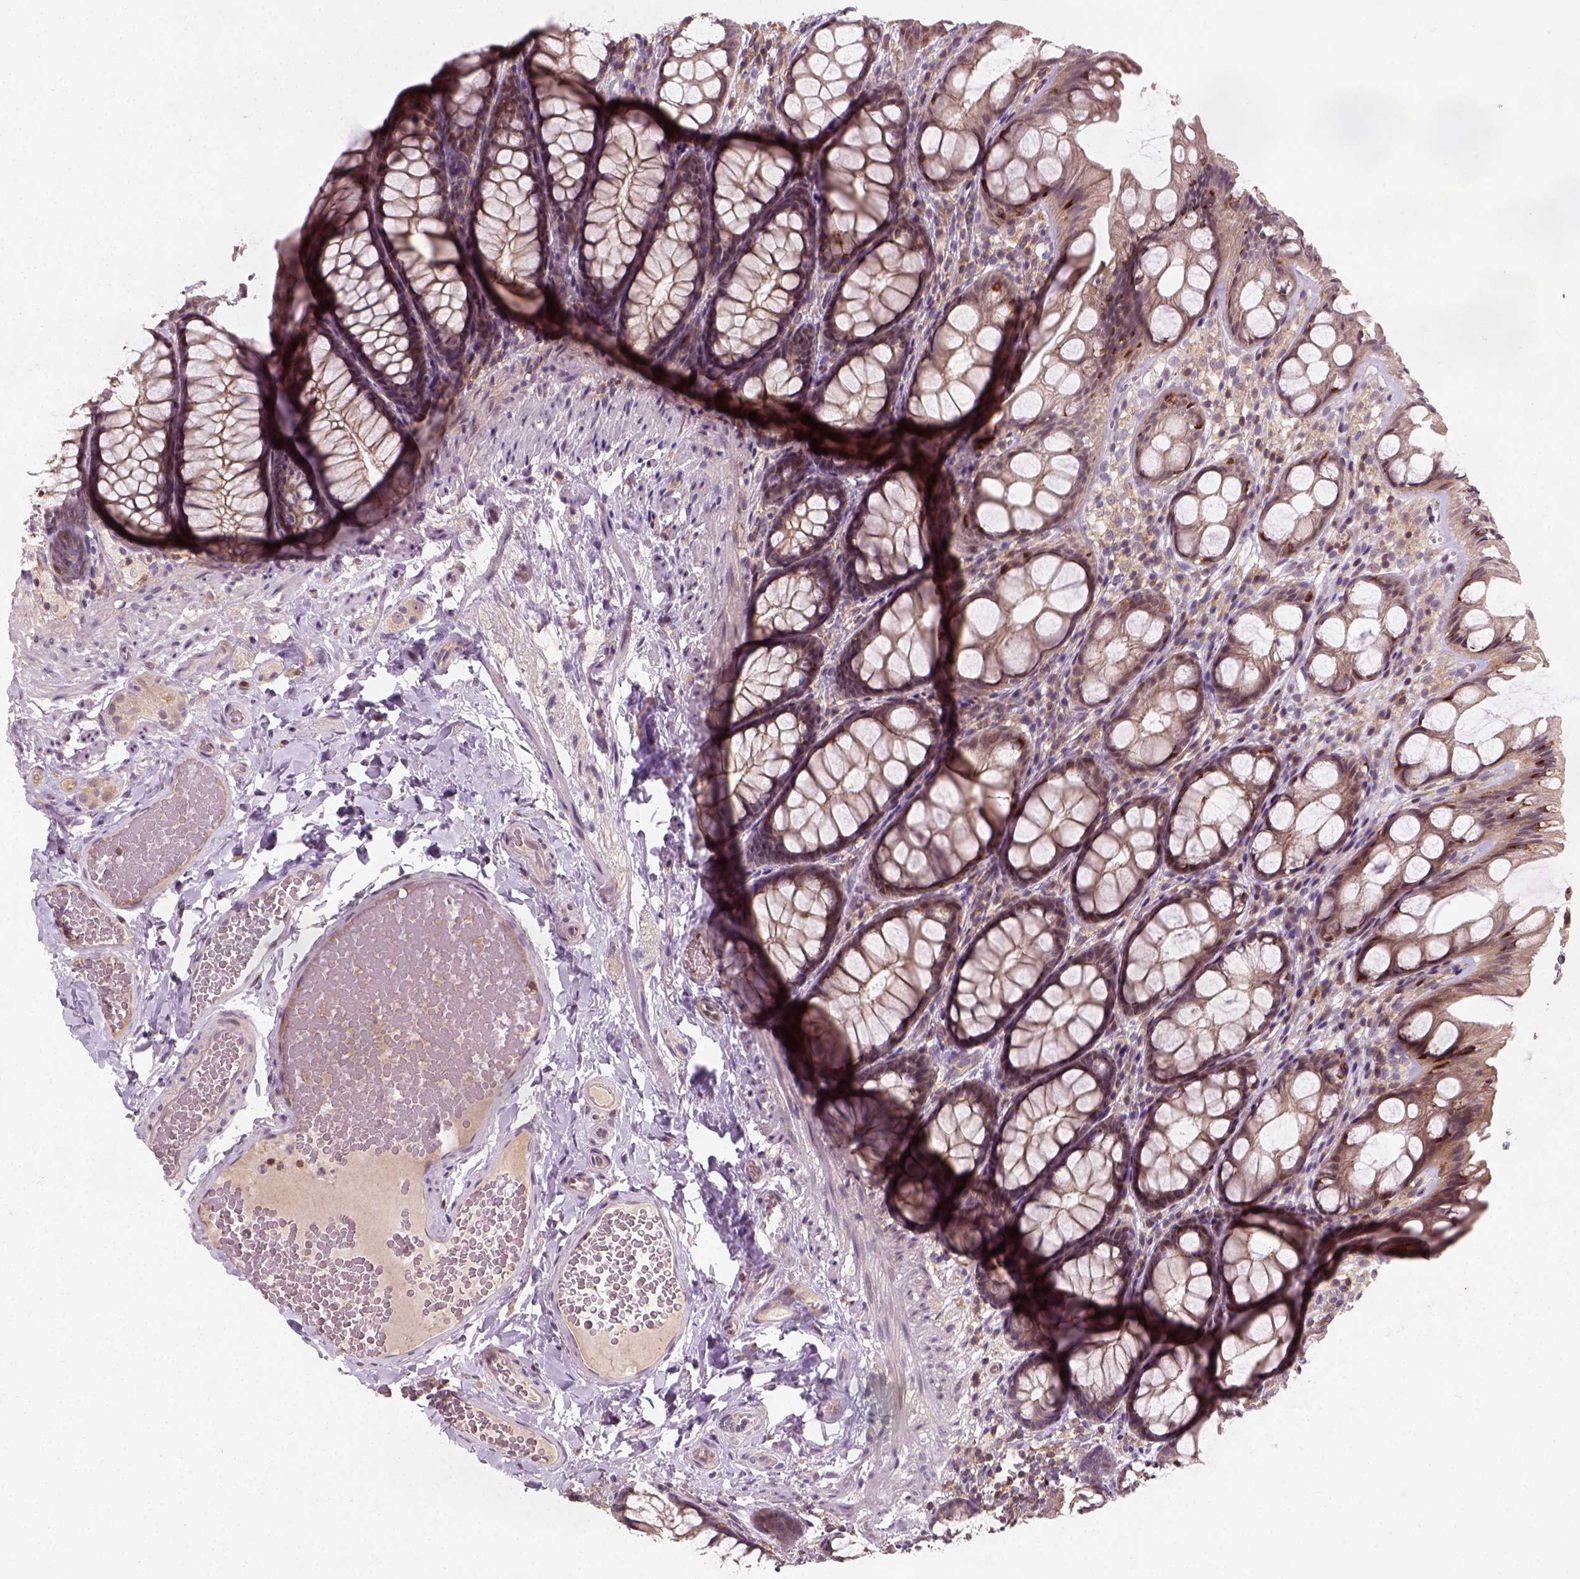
{"staining": {"intensity": "negative", "quantity": "none", "location": "none"}, "tissue": "colon", "cell_type": "Endothelial cells", "image_type": "normal", "snomed": [{"axis": "morphology", "description": "Normal tissue, NOS"}, {"axis": "topography", "description": "Colon"}], "caption": "Protein analysis of normal colon displays no significant expression in endothelial cells.", "gene": "CAMKK1", "patient": {"sex": "male", "age": 47}}